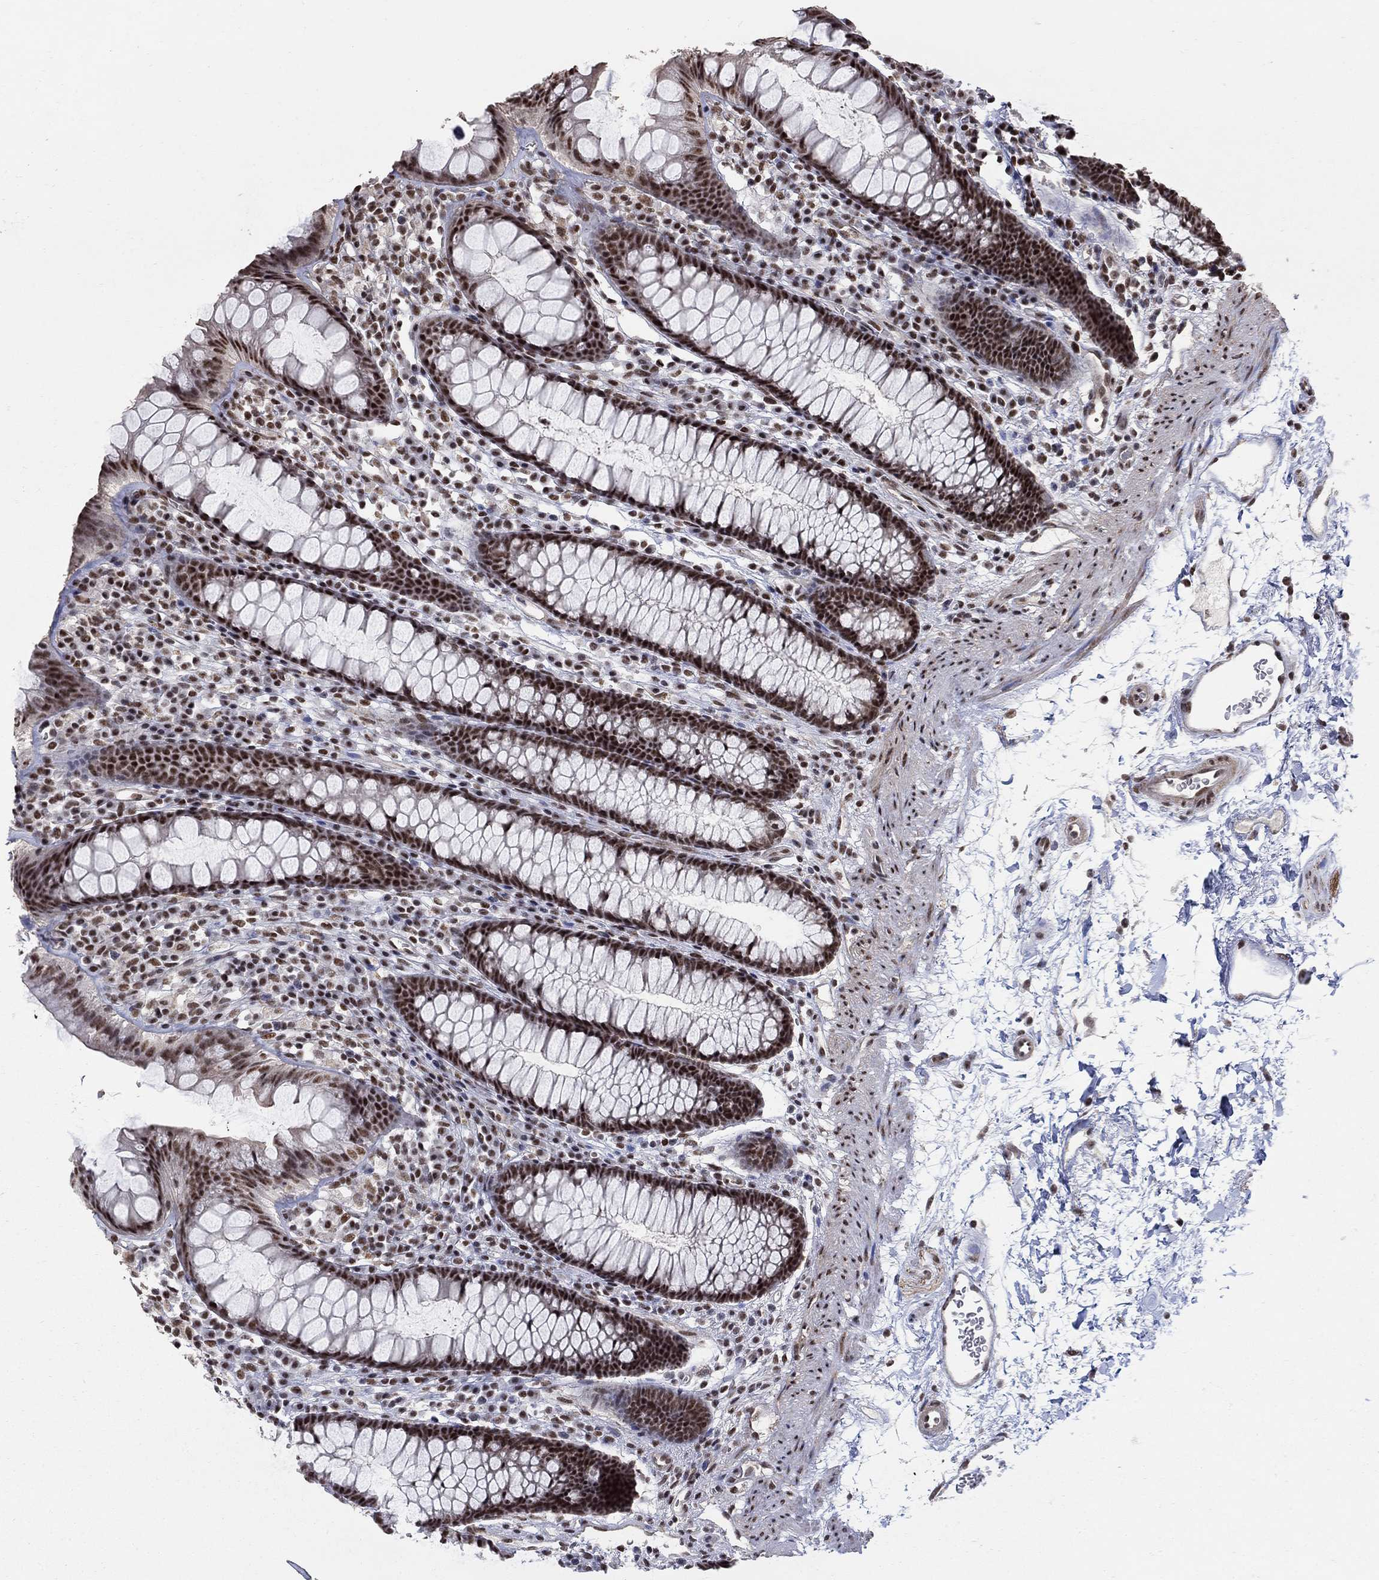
{"staining": {"intensity": "moderate", "quantity": "25%-75%", "location": "nuclear"}, "tissue": "colon", "cell_type": "Endothelial cells", "image_type": "normal", "snomed": [{"axis": "morphology", "description": "Normal tissue, NOS"}, {"axis": "topography", "description": "Colon"}], "caption": "Immunohistochemical staining of normal colon shows moderate nuclear protein positivity in approximately 25%-75% of endothelial cells. The staining is performed using DAB (3,3'-diaminobenzidine) brown chromogen to label protein expression. The nuclei are counter-stained blue using hematoxylin.", "gene": "PNISR", "patient": {"sex": "male", "age": 76}}